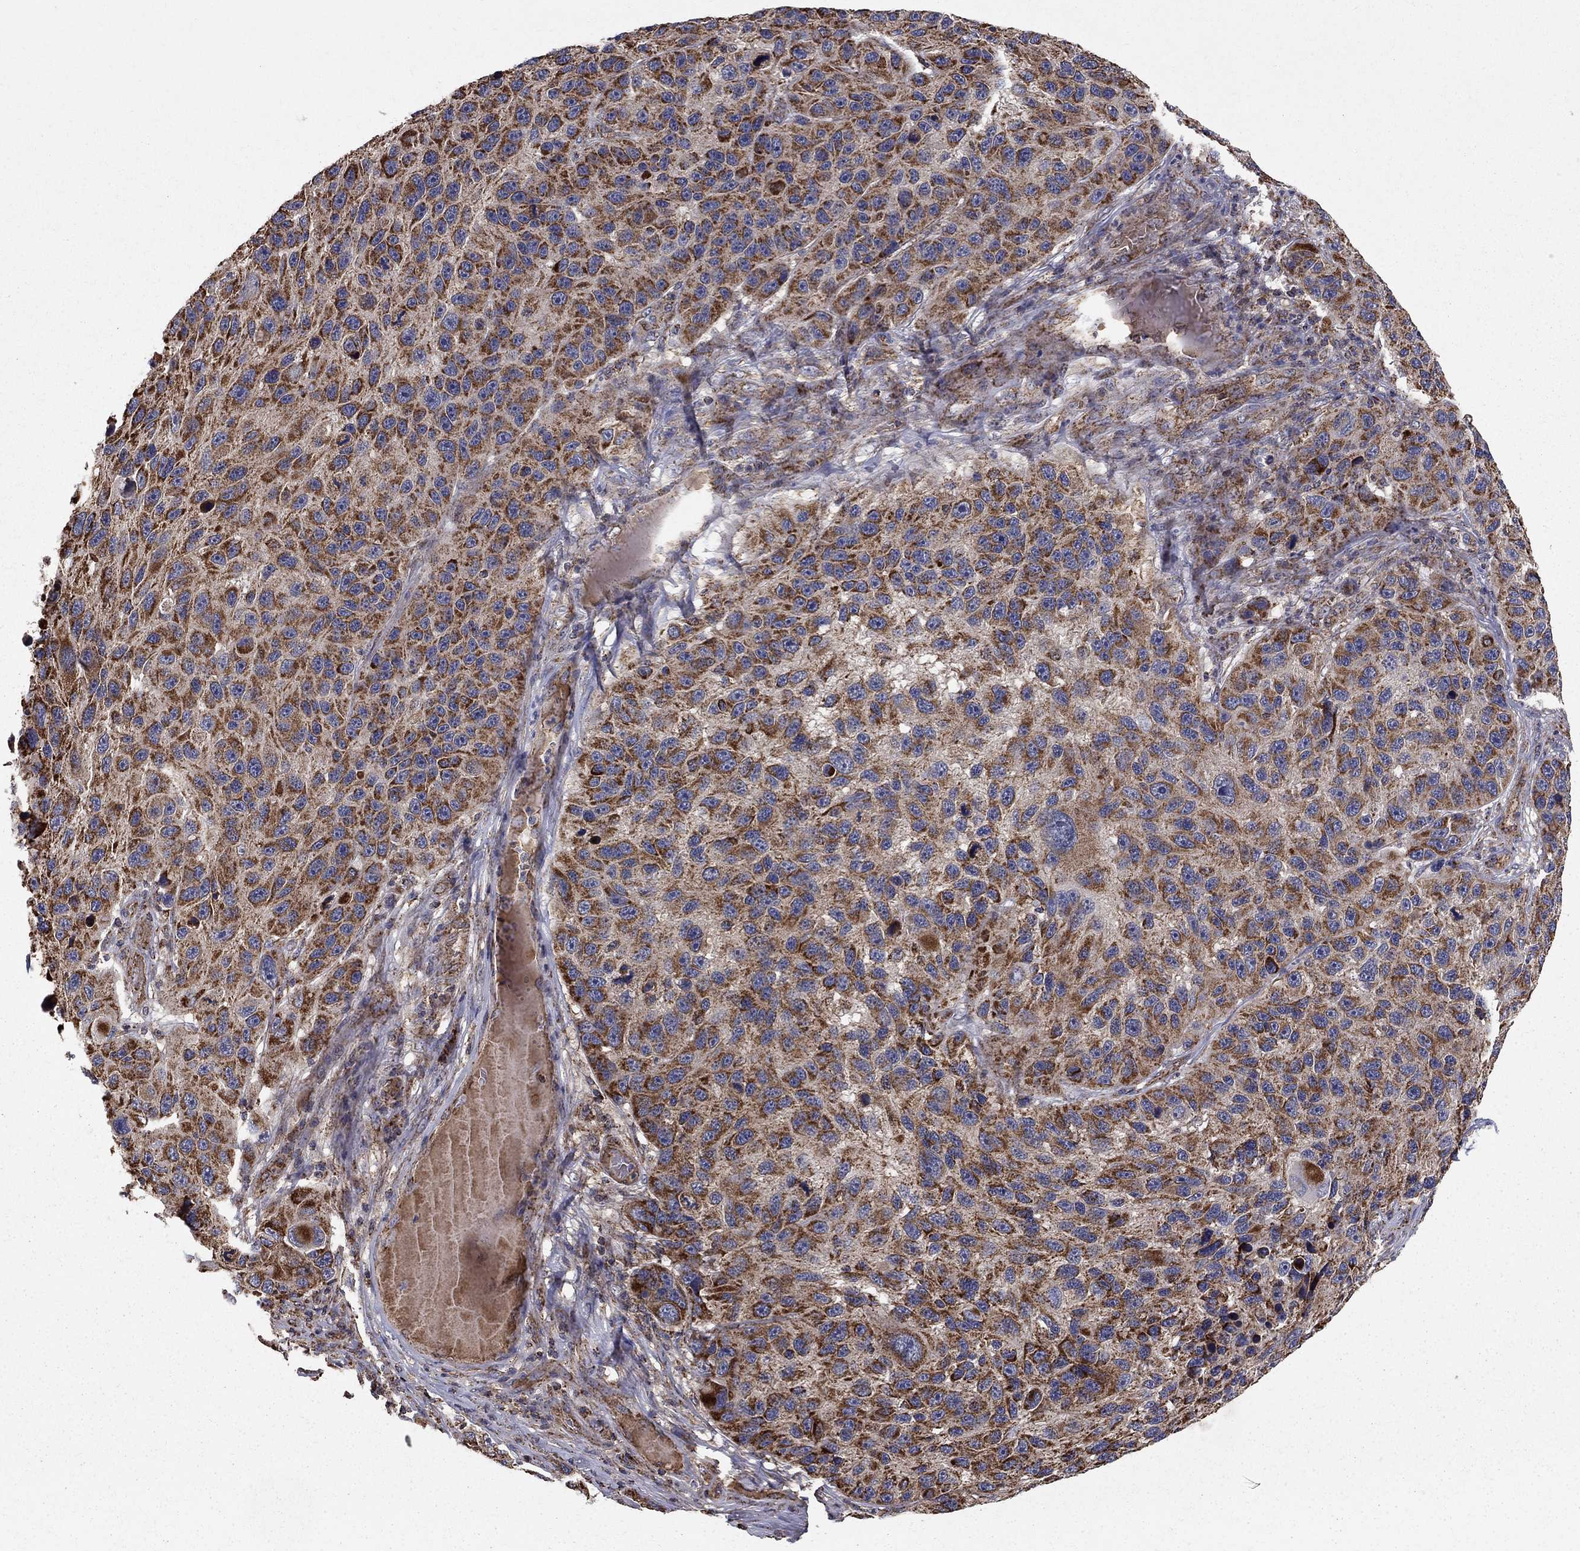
{"staining": {"intensity": "strong", "quantity": ">75%", "location": "cytoplasmic/membranous"}, "tissue": "melanoma", "cell_type": "Tumor cells", "image_type": "cancer", "snomed": [{"axis": "morphology", "description": "Malignant melanoma, NOS"}, {"axis": "topography", "description": "Skin"}], "caption": "The image reveals immunohistochemical staining of malignant melanoma. There is strong cytoplasmic/membranous staining is identified in approximately >75% of tumor cells. (IHC, brightfield microscopy, high magnification).", "gene": "NDUFS8", "patient": {"sex": "male", "age": 53}}